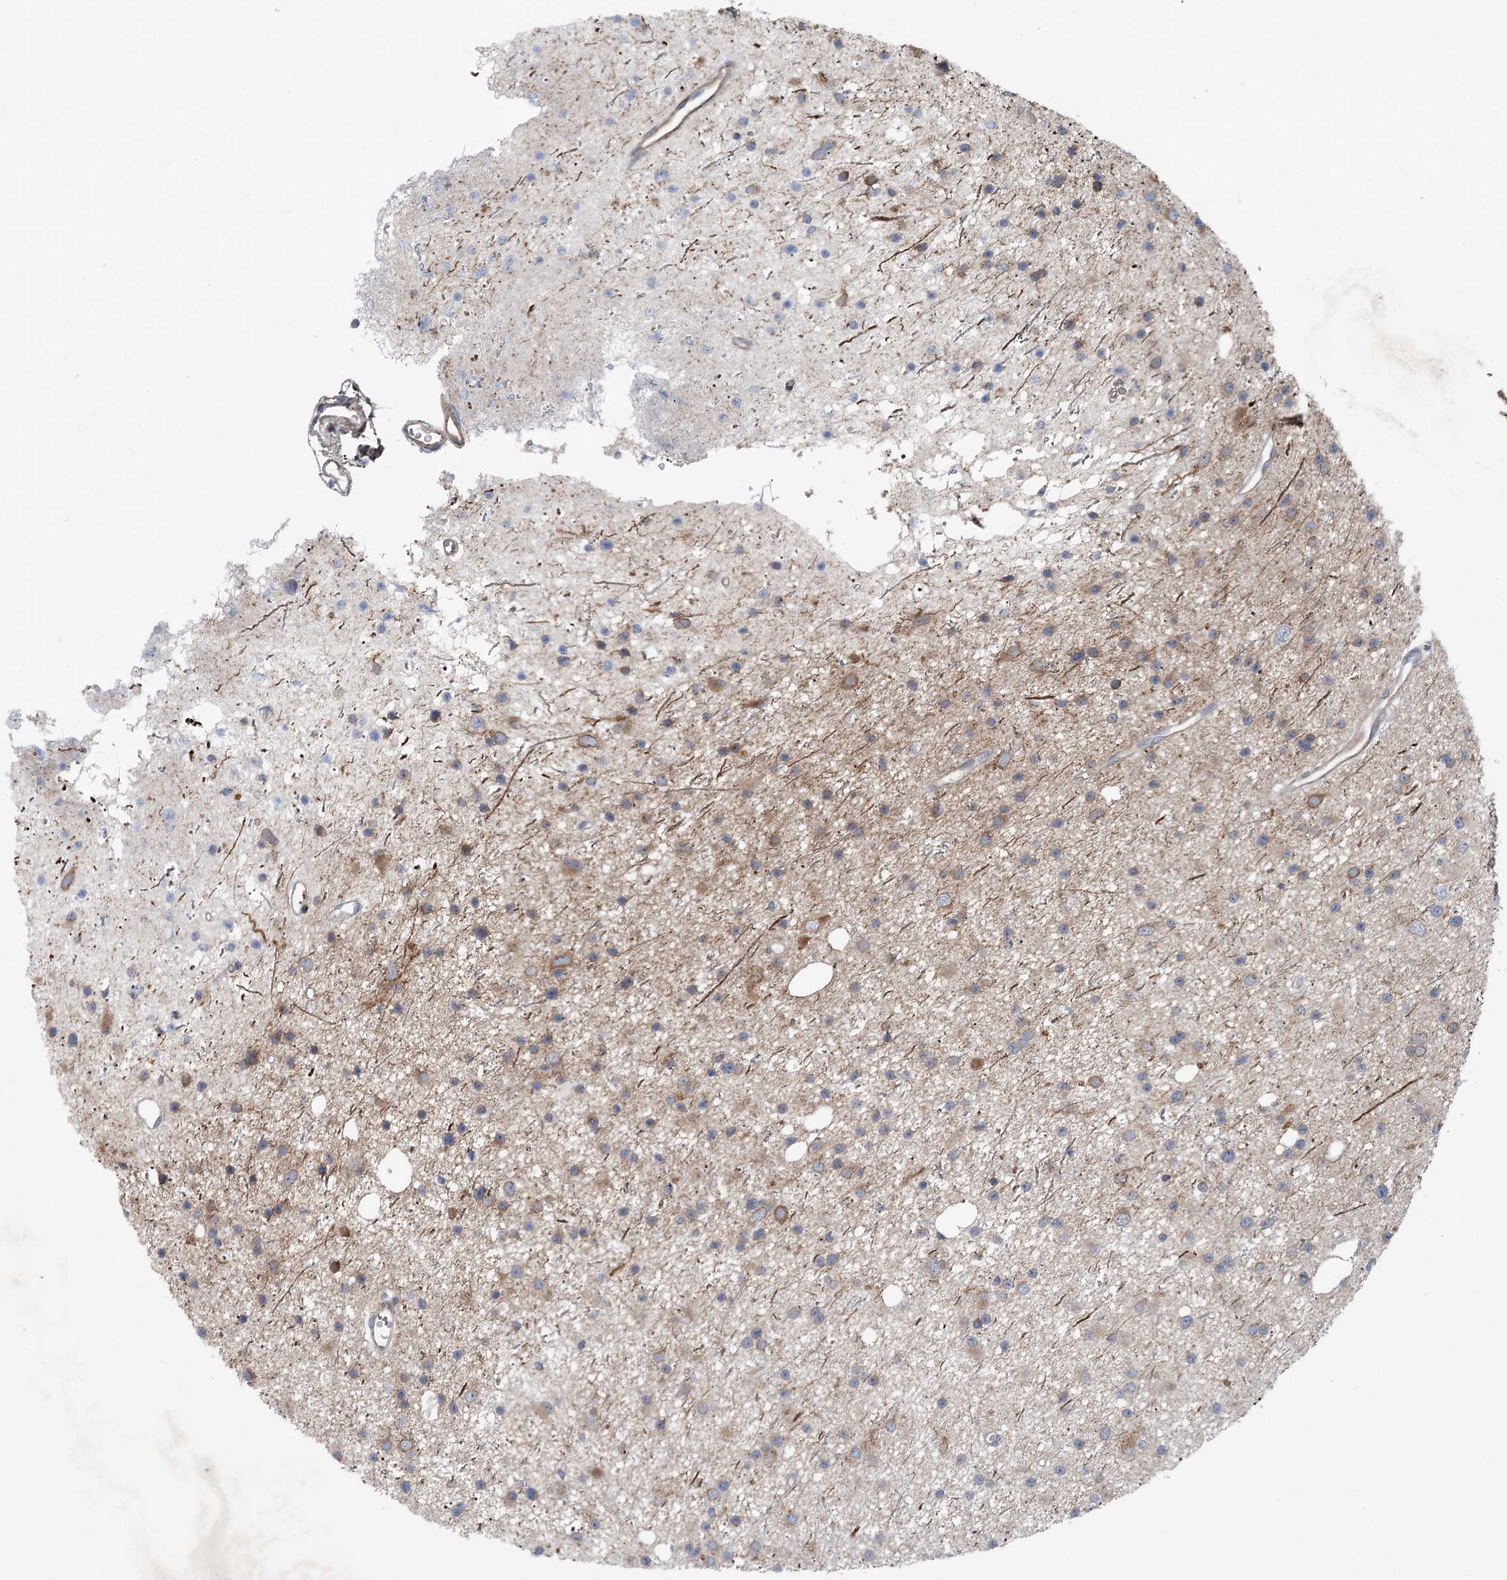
{"staining": {"intensity": "moderate", "quantity": "<25%", "location": "cytoplasmic/membranous"}, "tissue": "glioma", "cell_type": "Tumor cells", "image_type": "cancer", "snomed": [{"axis": "morphology", "description": "Glioma, malignant, Low grade"}, {"axis": "topography", "description": "Cerebral cortex"}], "caption": "Immunohistochemical staining of malignant glioma (low-grade) displays moderate cytoplasmic/membranous protein staining in approximately <25% of tumor cells. Using DAB (brown) and hematoxylin (blue) stains, captured at high magnification using brightfield microscopy.", "gene": "HIKESHI", "patient": {"sex": "female", "age": 39}}